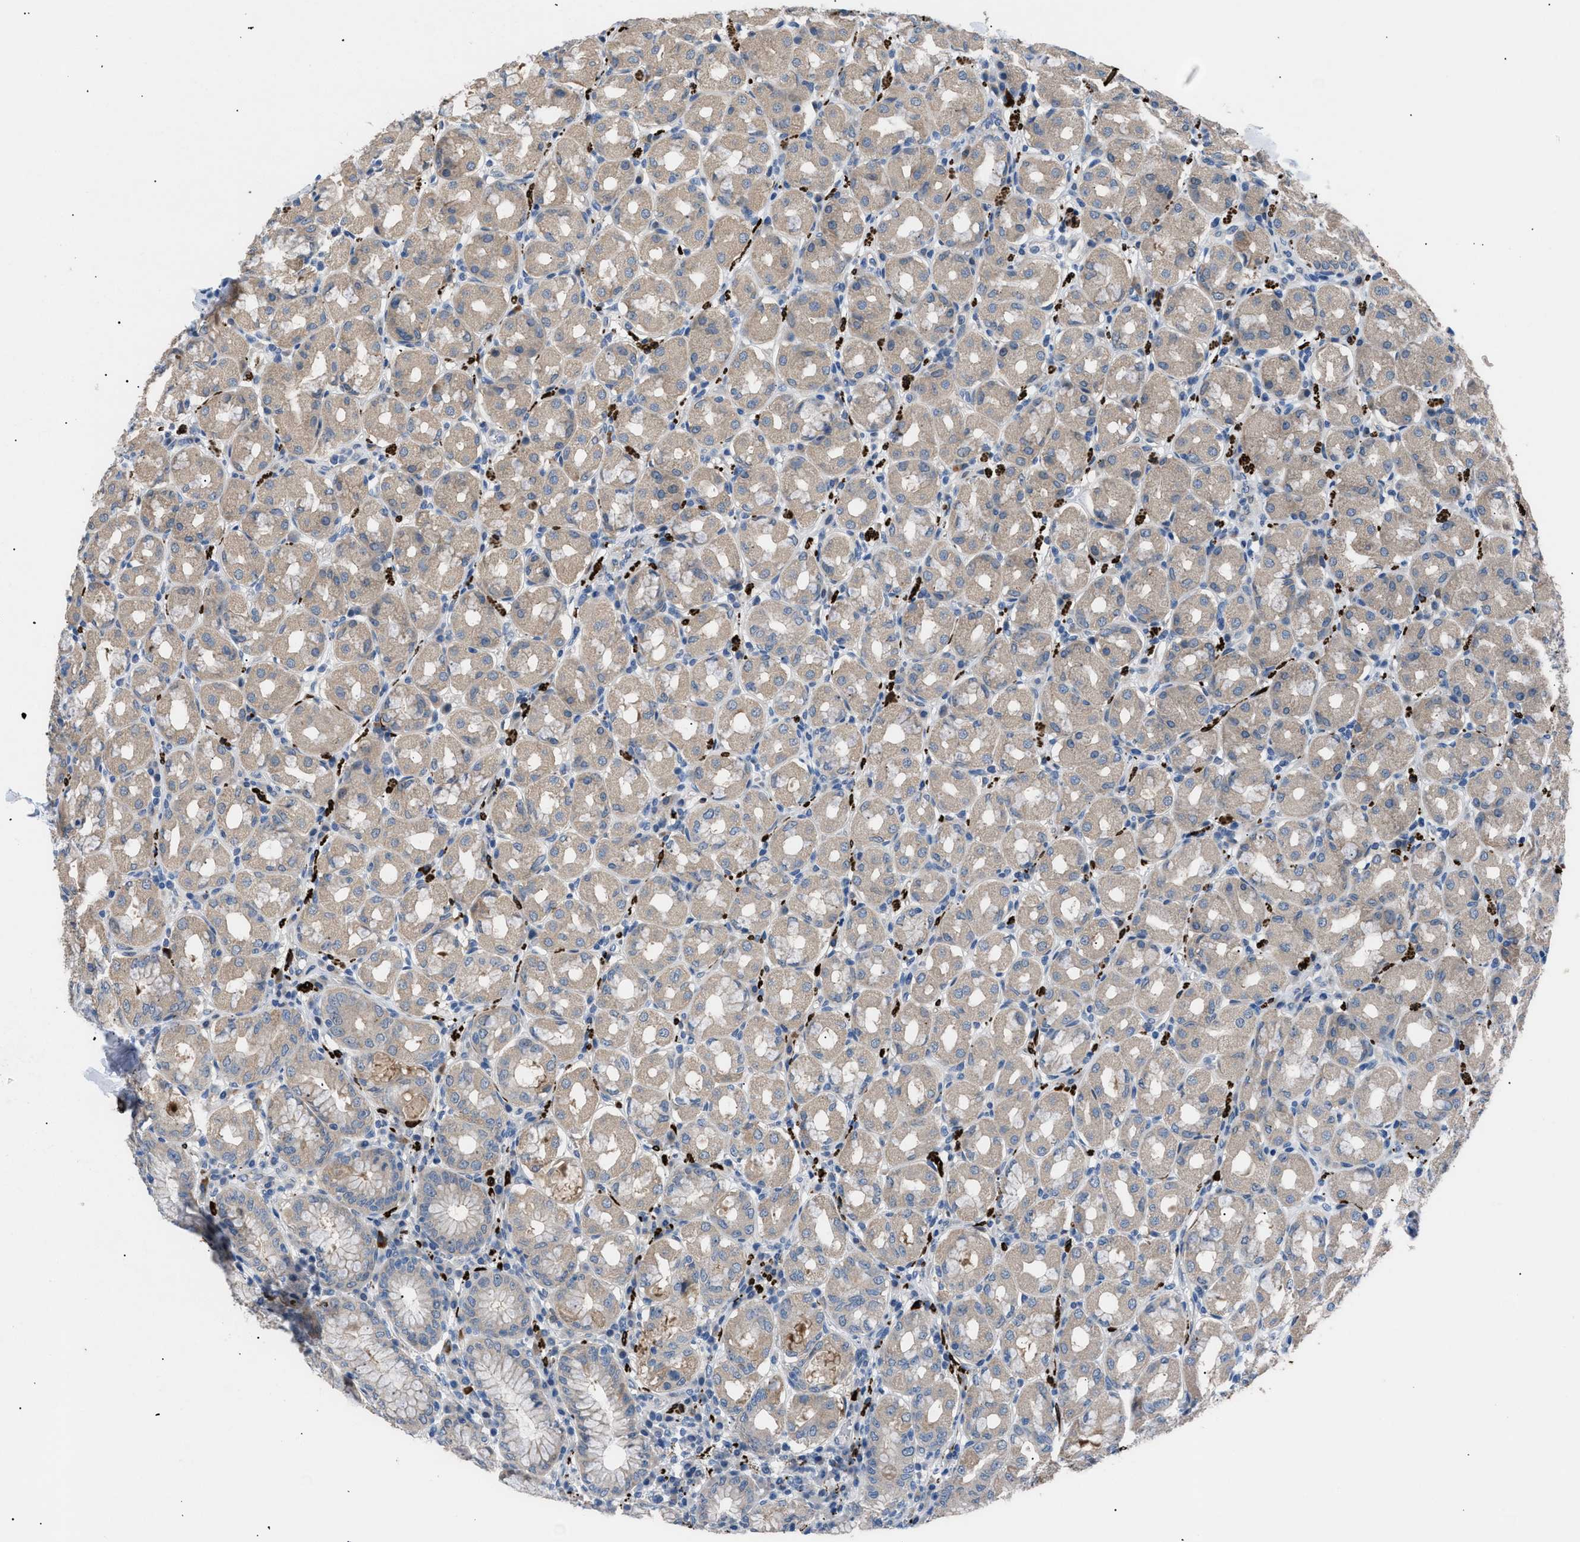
{"staining": {"intensity": "weak", "quantity": "25%-75%", "location": "cytoplasmic/membranous"}, "tissue": "stomach", "cell_type": "Glandular cells", "image_type": "normal", "snomed": [{"axis": "morphology", "description": "Normal tissue, NOS"}, {"axis": "topography", "description": "Stomach"}, {"axis": "topography", "description": "Stomach, lower"}], "caption": "Stomach stained for a protein reveals weak cytoplasmic/membranous positivity in glandular cells.", "gene": "ICA1", "patient": {"sex": "female", "age": 56}}